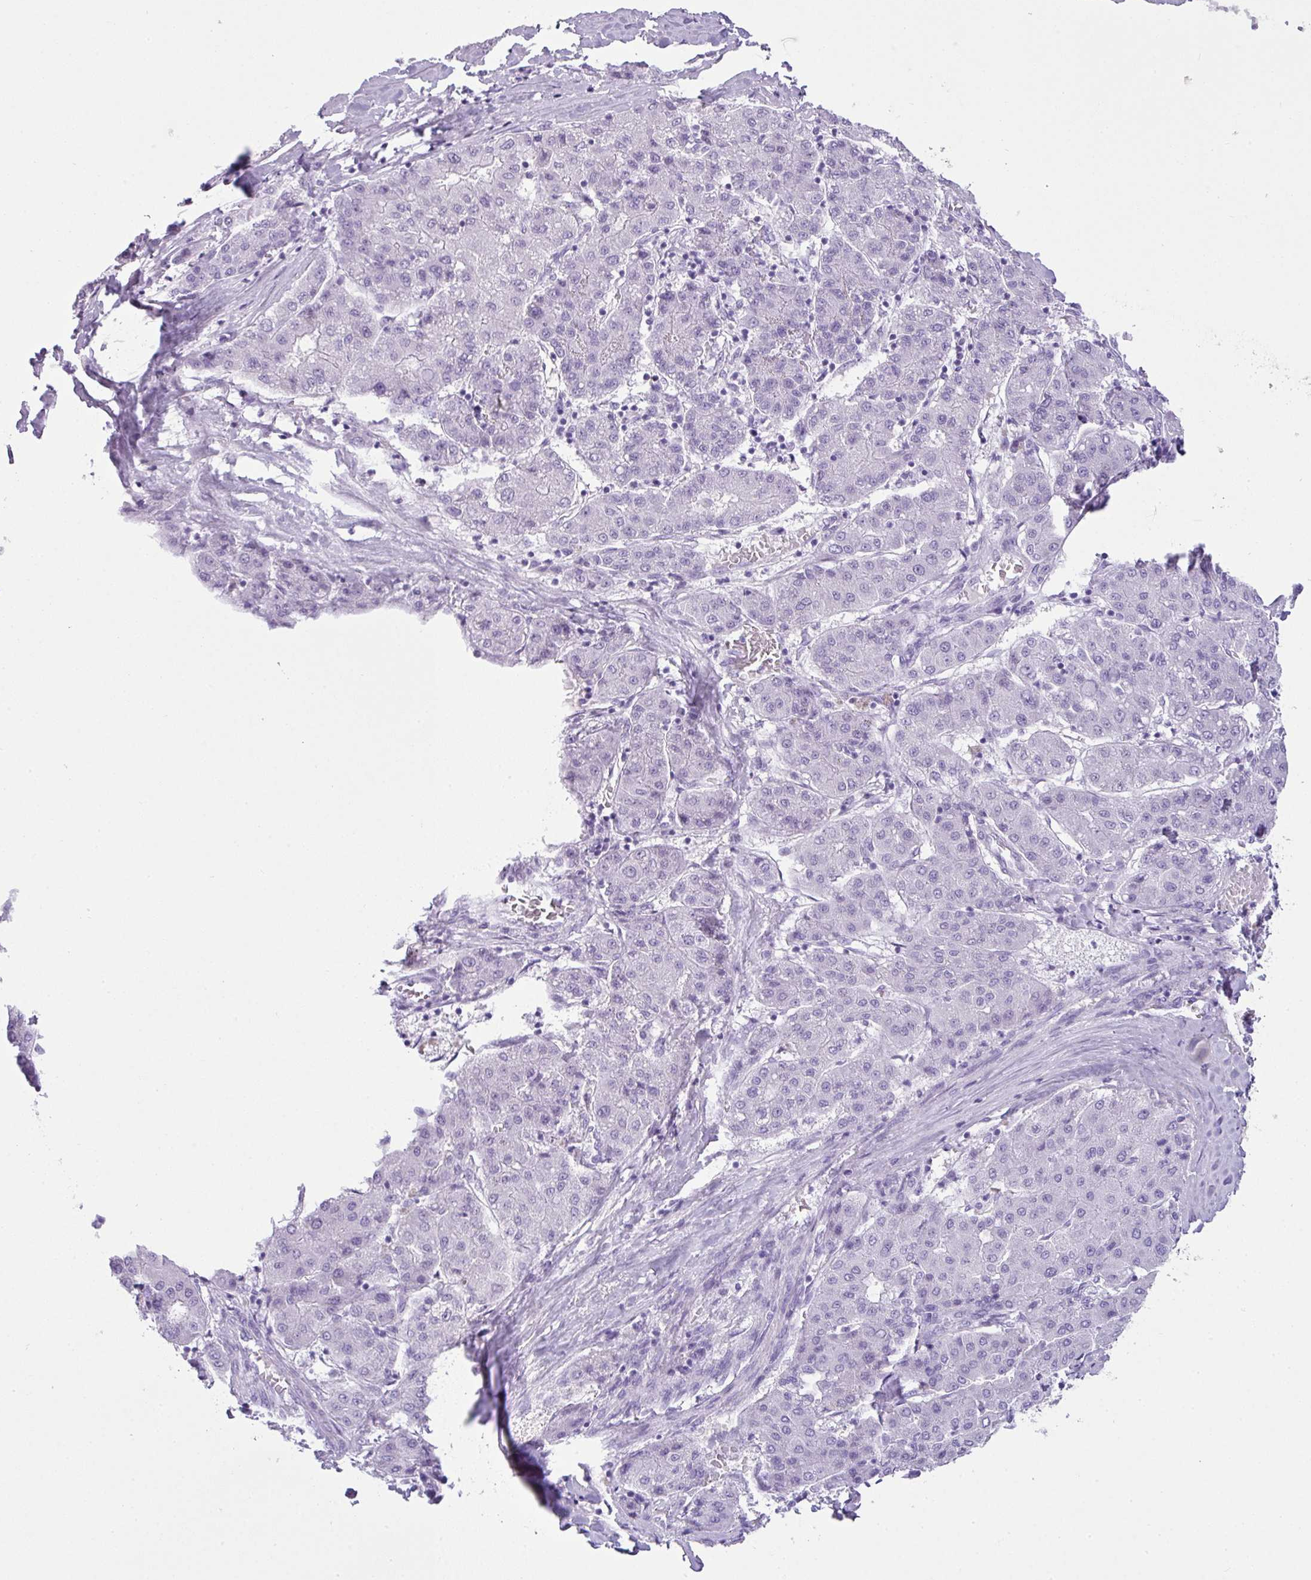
{"staining": {"intensity": "negative", "quantity": "none", "location": "none"}, "tissue": "liver cancer", "cell_type": "Tumor cells", "image_type": "cancer", "snomed": [{"axis": "morphology", "description": "Carcinoma, Hepatocellular, NOS"}, {"axis": "topography", "description": "Liver"}], "caption": "IHC image of human liver cancer stained for a protein (brown), which reveals no expression in tumor cells.", "gene": "TNP1", "patient": {"sex": "male", "age": 65}}